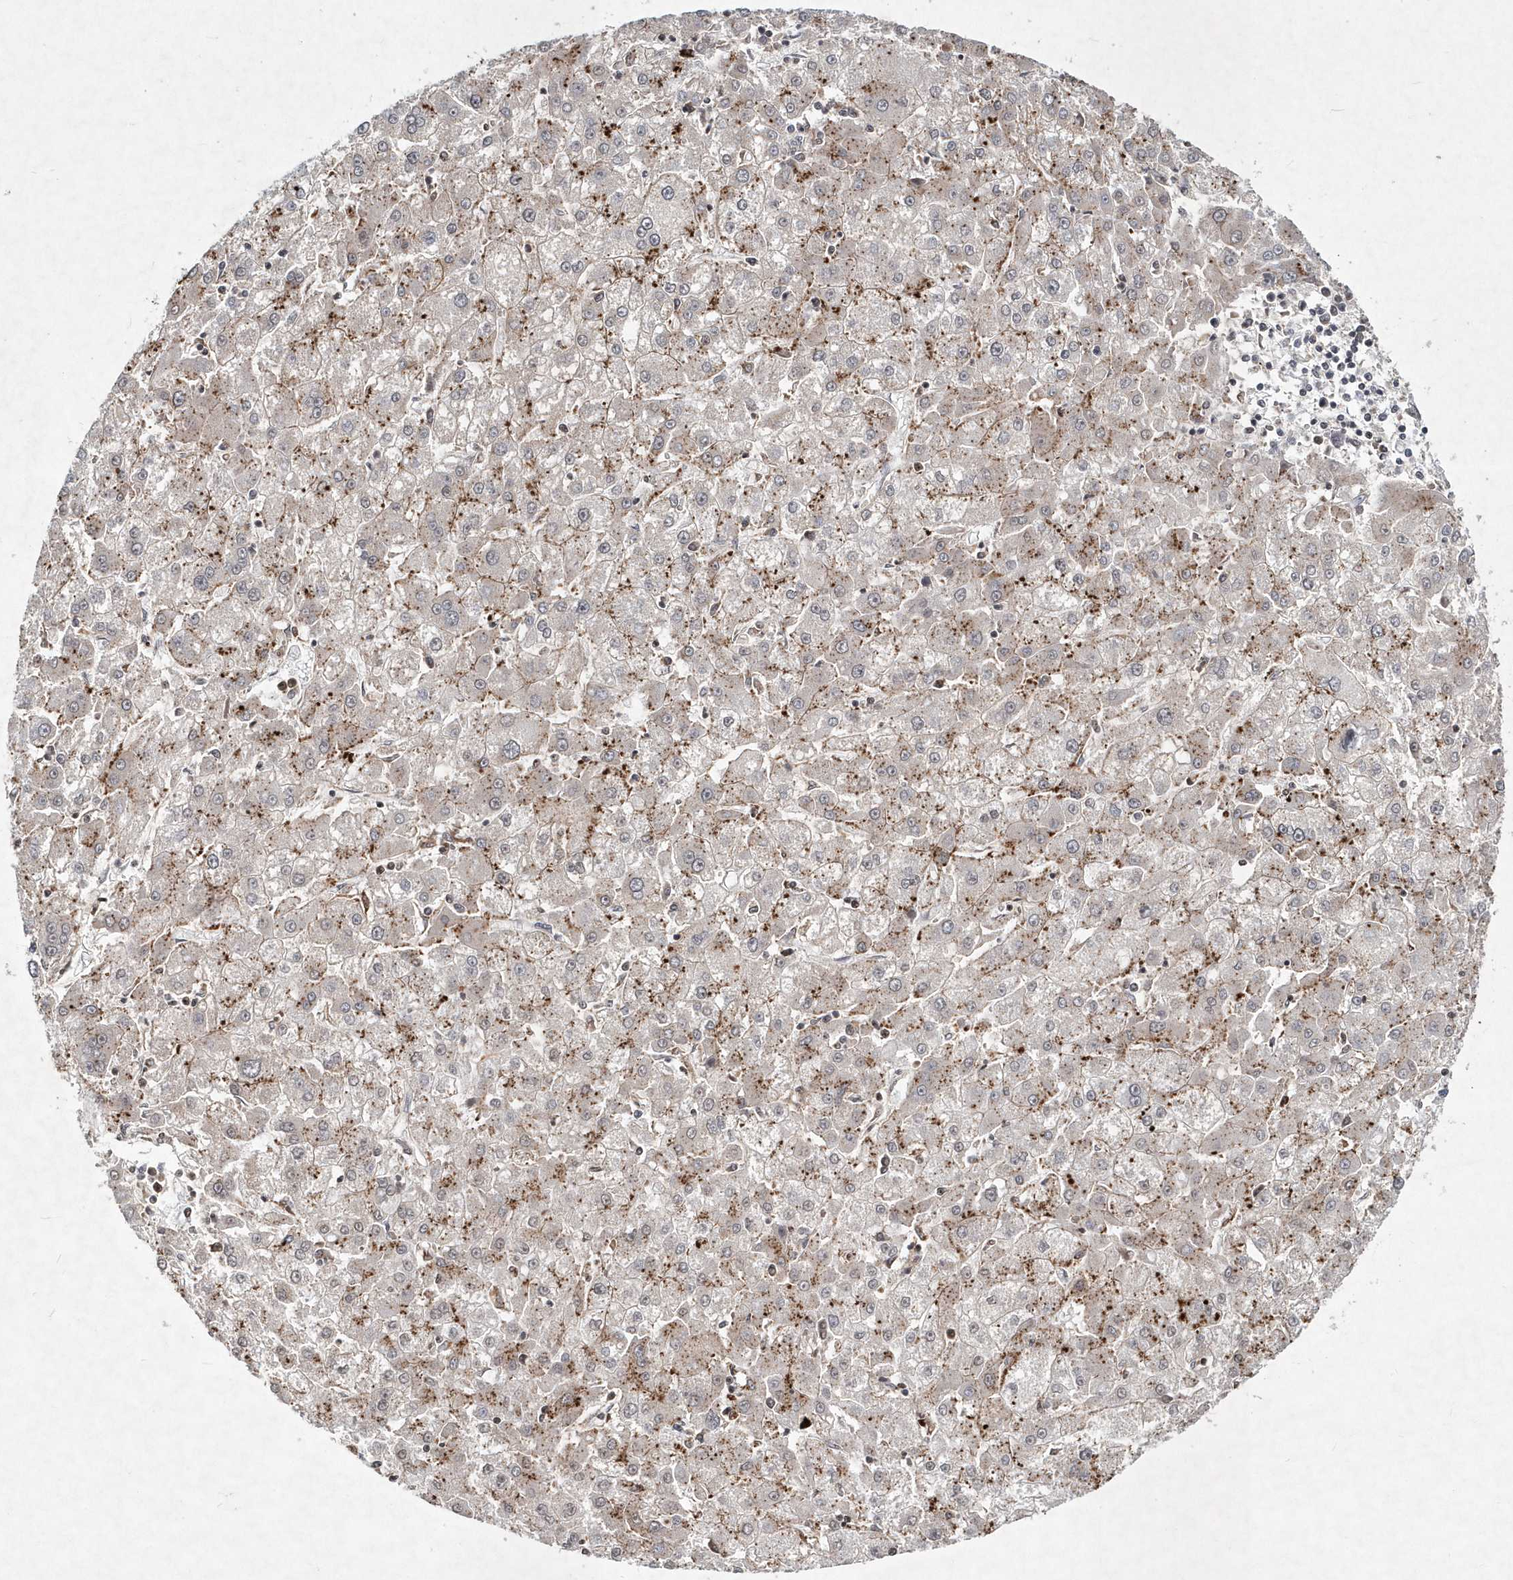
{"staining": {"intensity": "negative", "quantity": "none", "location": "none"}, "tissue": "liver cancer", "cell_type": "Tumor cells", "image_type": "cancer", "snomed": [{"axis": "morphology", "description": "Carcinoma, Hepatocellular, NOS"}, {"axis": "topography", "description": "Liver"}], "caption": "Immunohistochemistry of human hepatocellular carcinoma (liver) displays no expression in tumor cells. (DAB (3,3'-diaminobenzidine) IHC with hematoxylin counter stain).", "gene": "SOWAHB", "patient": {"sex": "male", "age": 72}}